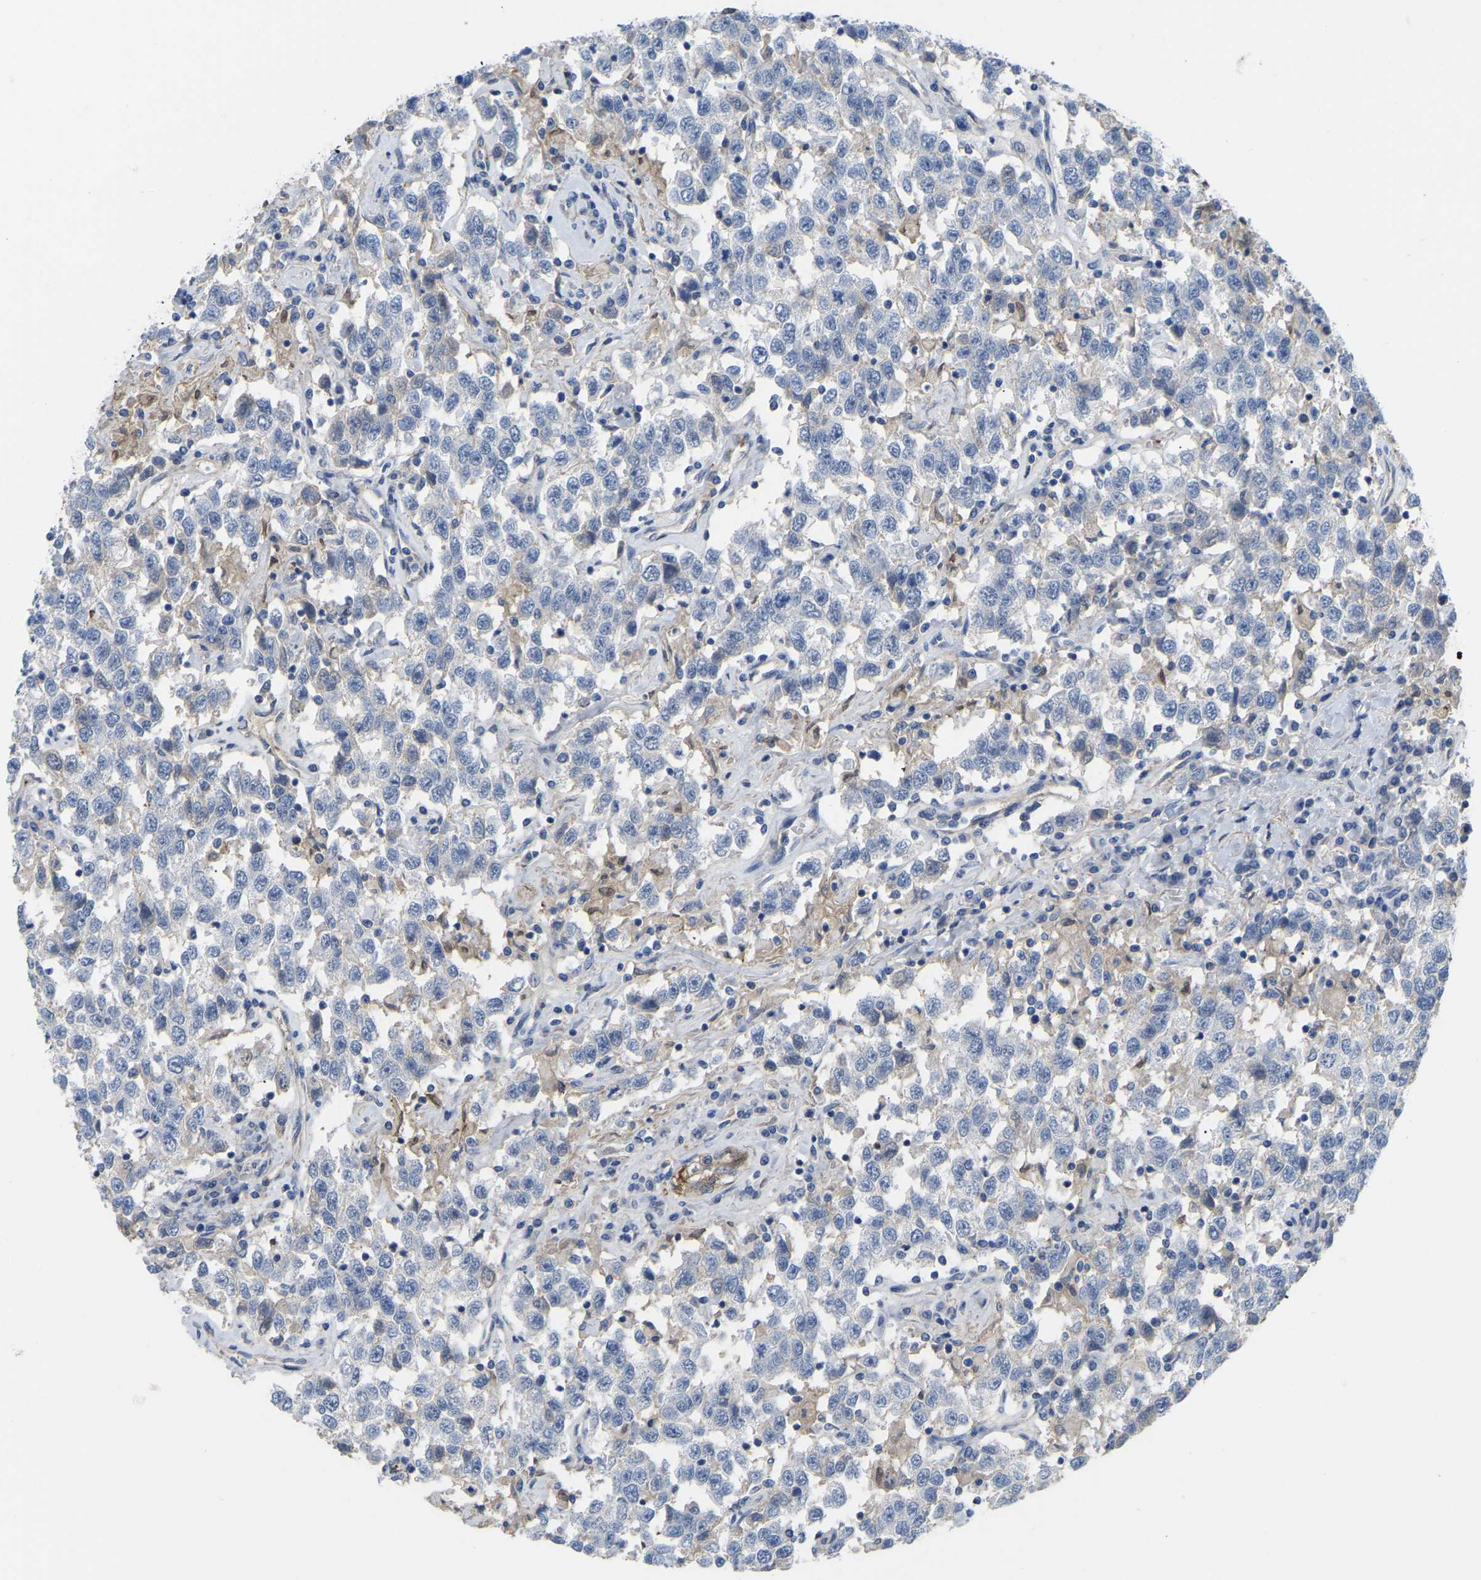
{"staining": {"intensity": "negative", "quantity": "none", "location": "none"}, "tissue": "testis cancer", "cell_type": "Tumor cells", "image_type": "cancer", "snomed": [{"axis": "morphology", "description": "Seminoma, NOS"}, {"axis": "topography", "description": "Testis"}], "caption": "Micrograph shows no protein positivity in tumor cells of testis seminoma tissue.", "gene": "ZNF449", "patient": {"sex": "male", "age": 41}}